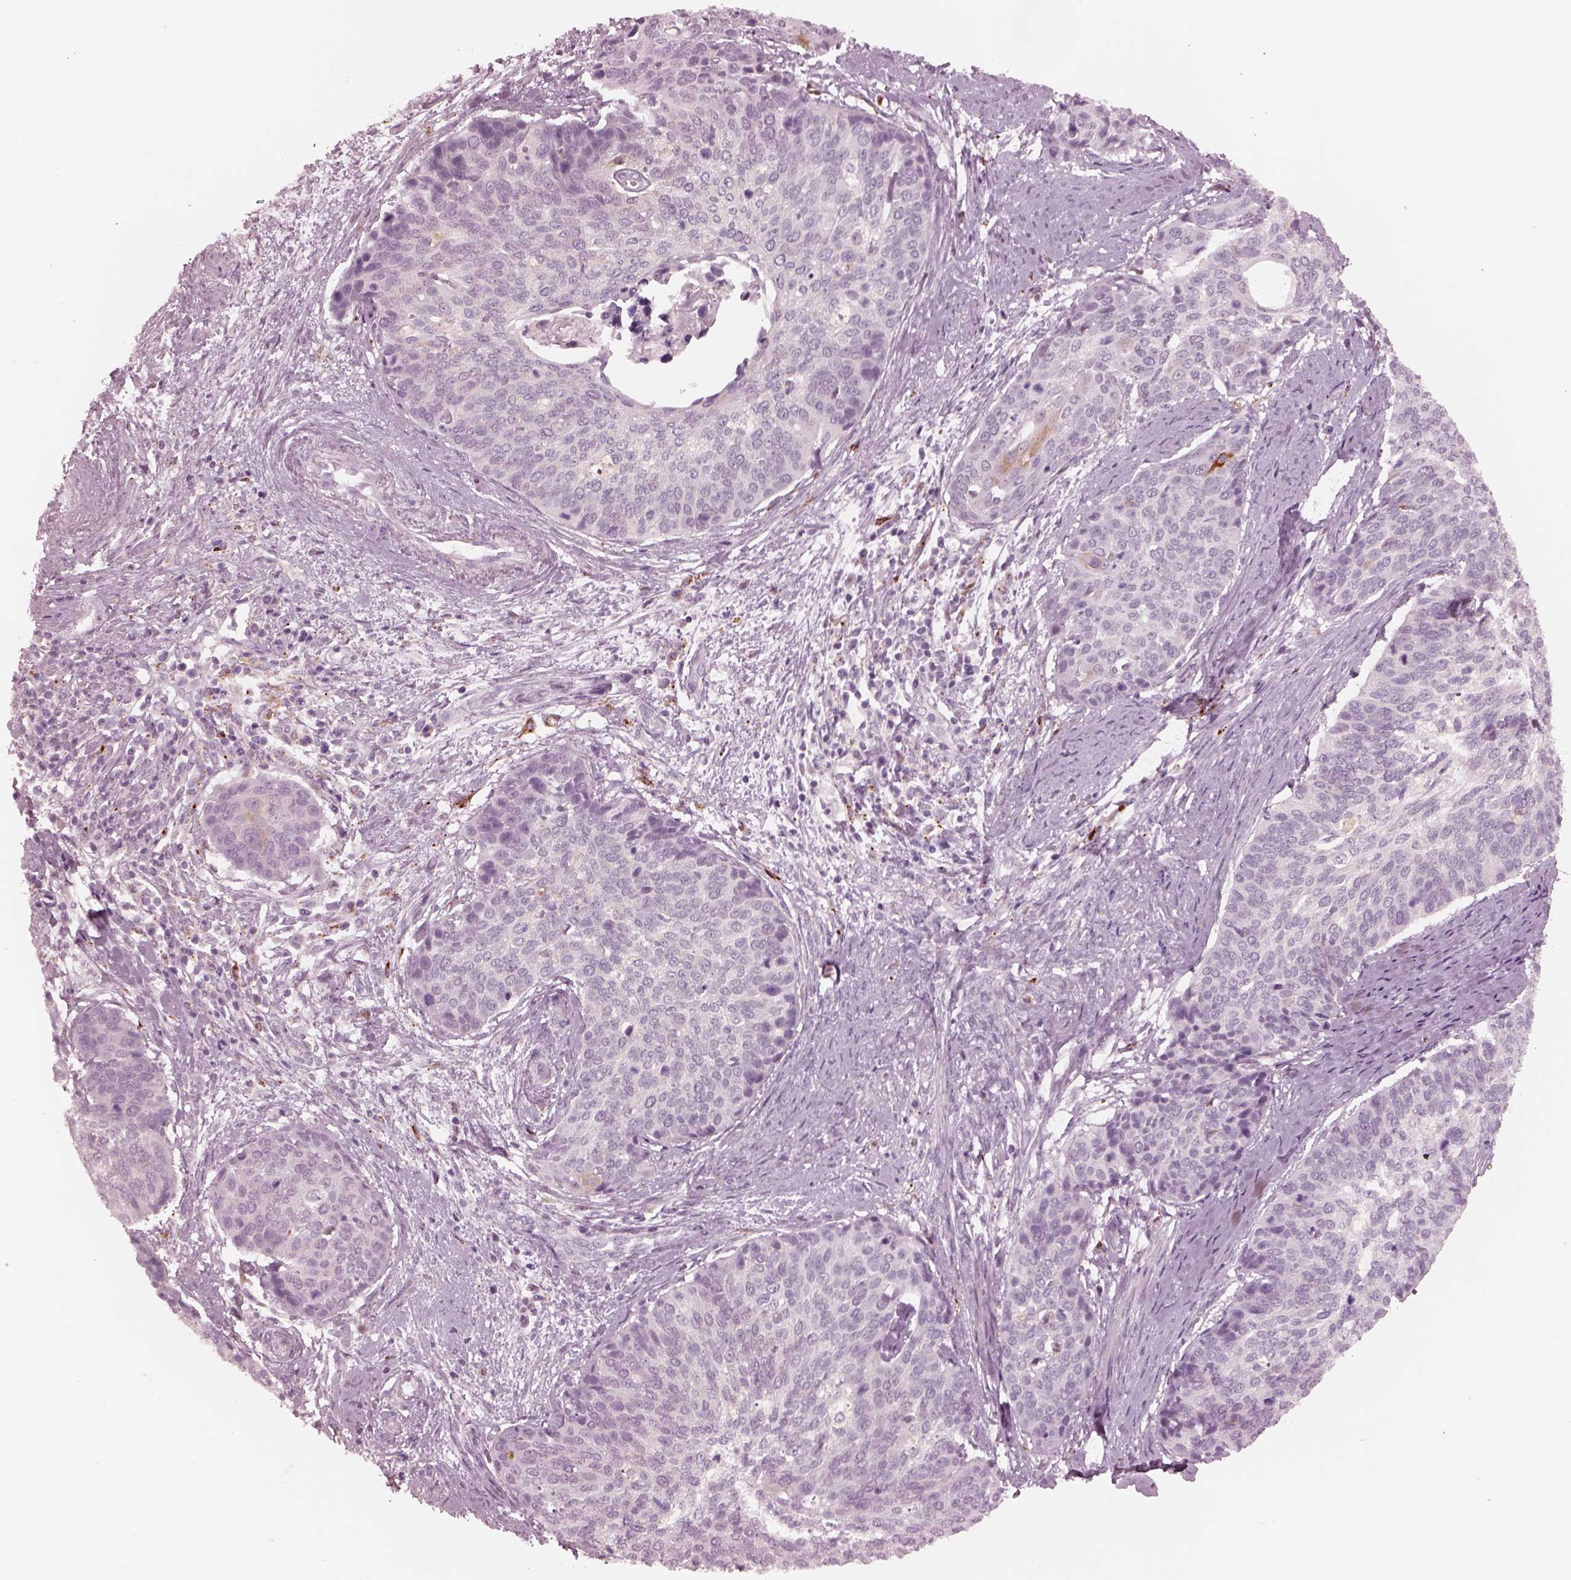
{"staining": {"intensity": "negative", "quantity": "none", "location": "none"}, "tissue": "cervical cancer", "cell_type": "Tumor cells", "image_type": "cancer", "snomed": [{"axis": "morphology", "description": "Squamous cell carcinoma, NOS"}, {"axis": "topography", "description": "Cervix"}], "caption": "Immunohistochemistry histopathology image of cervical cancer (squamous cell carcinoma) stained for a protein (brown), which demonstrates no staining in tumor cells.", "gene": "SLAMF8", "patient": {"sex": "female", "age": 69}}